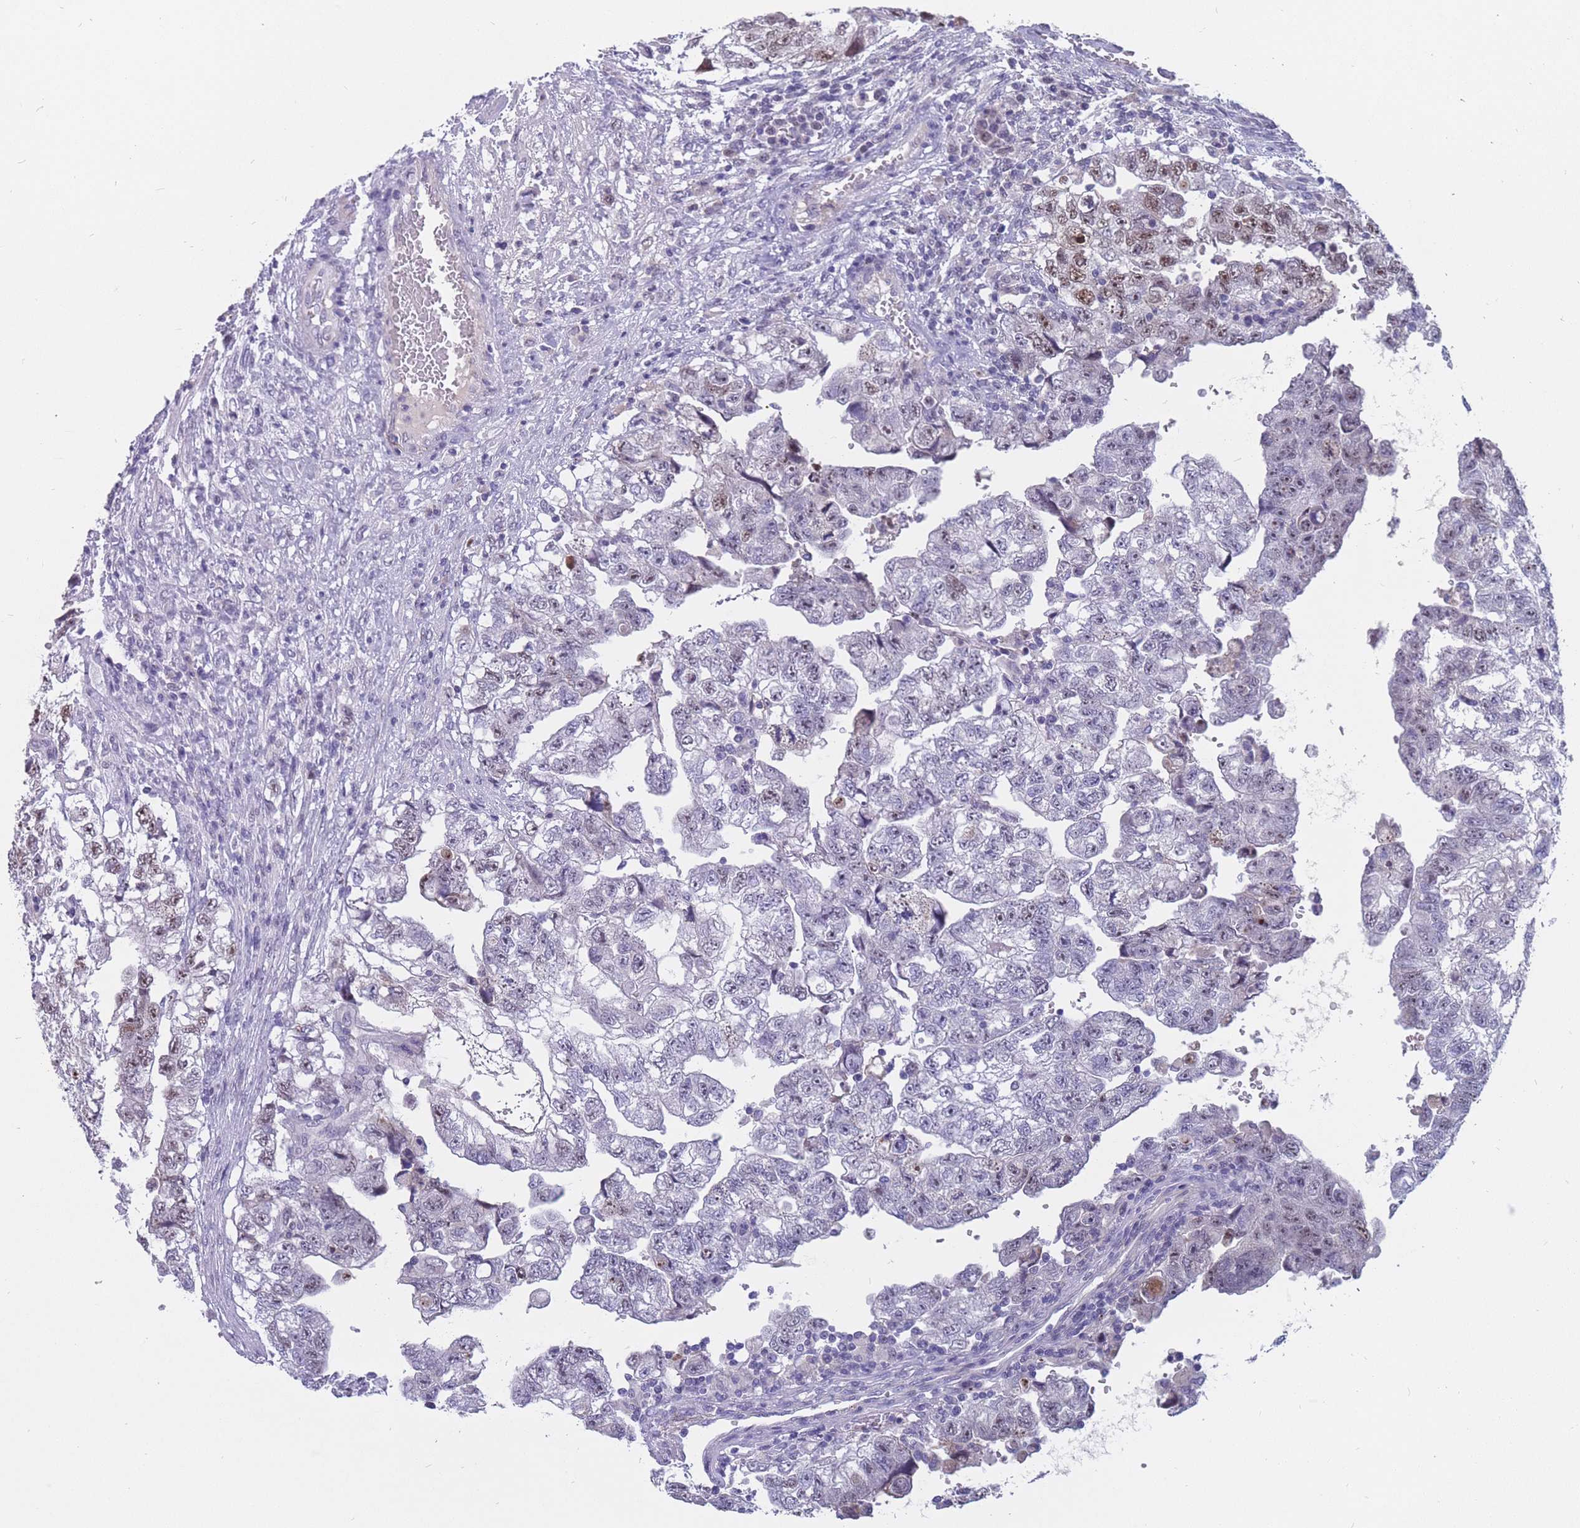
{"staining": {"intensity": "moderate", "quantity": "<25%", "location": "nuclear"}, "tissue": "testis cancer", "cell_type": "Tumor cells", "image_type": "cancer", "snomed": [{"axis": "morphology", "description": "Carcinoma, Embryonal, NOS"}, {"axis": "topography", "description": "Testis"}], "caption": "DAB (3,3'-diaminobenzidine) immunohistochemical staining of human testis cancer shows moderate nuclear protein staining in approximately <25% of tumor cells.", "gene": "BOP1", "patient": {"sex": "male", "age": 36}}